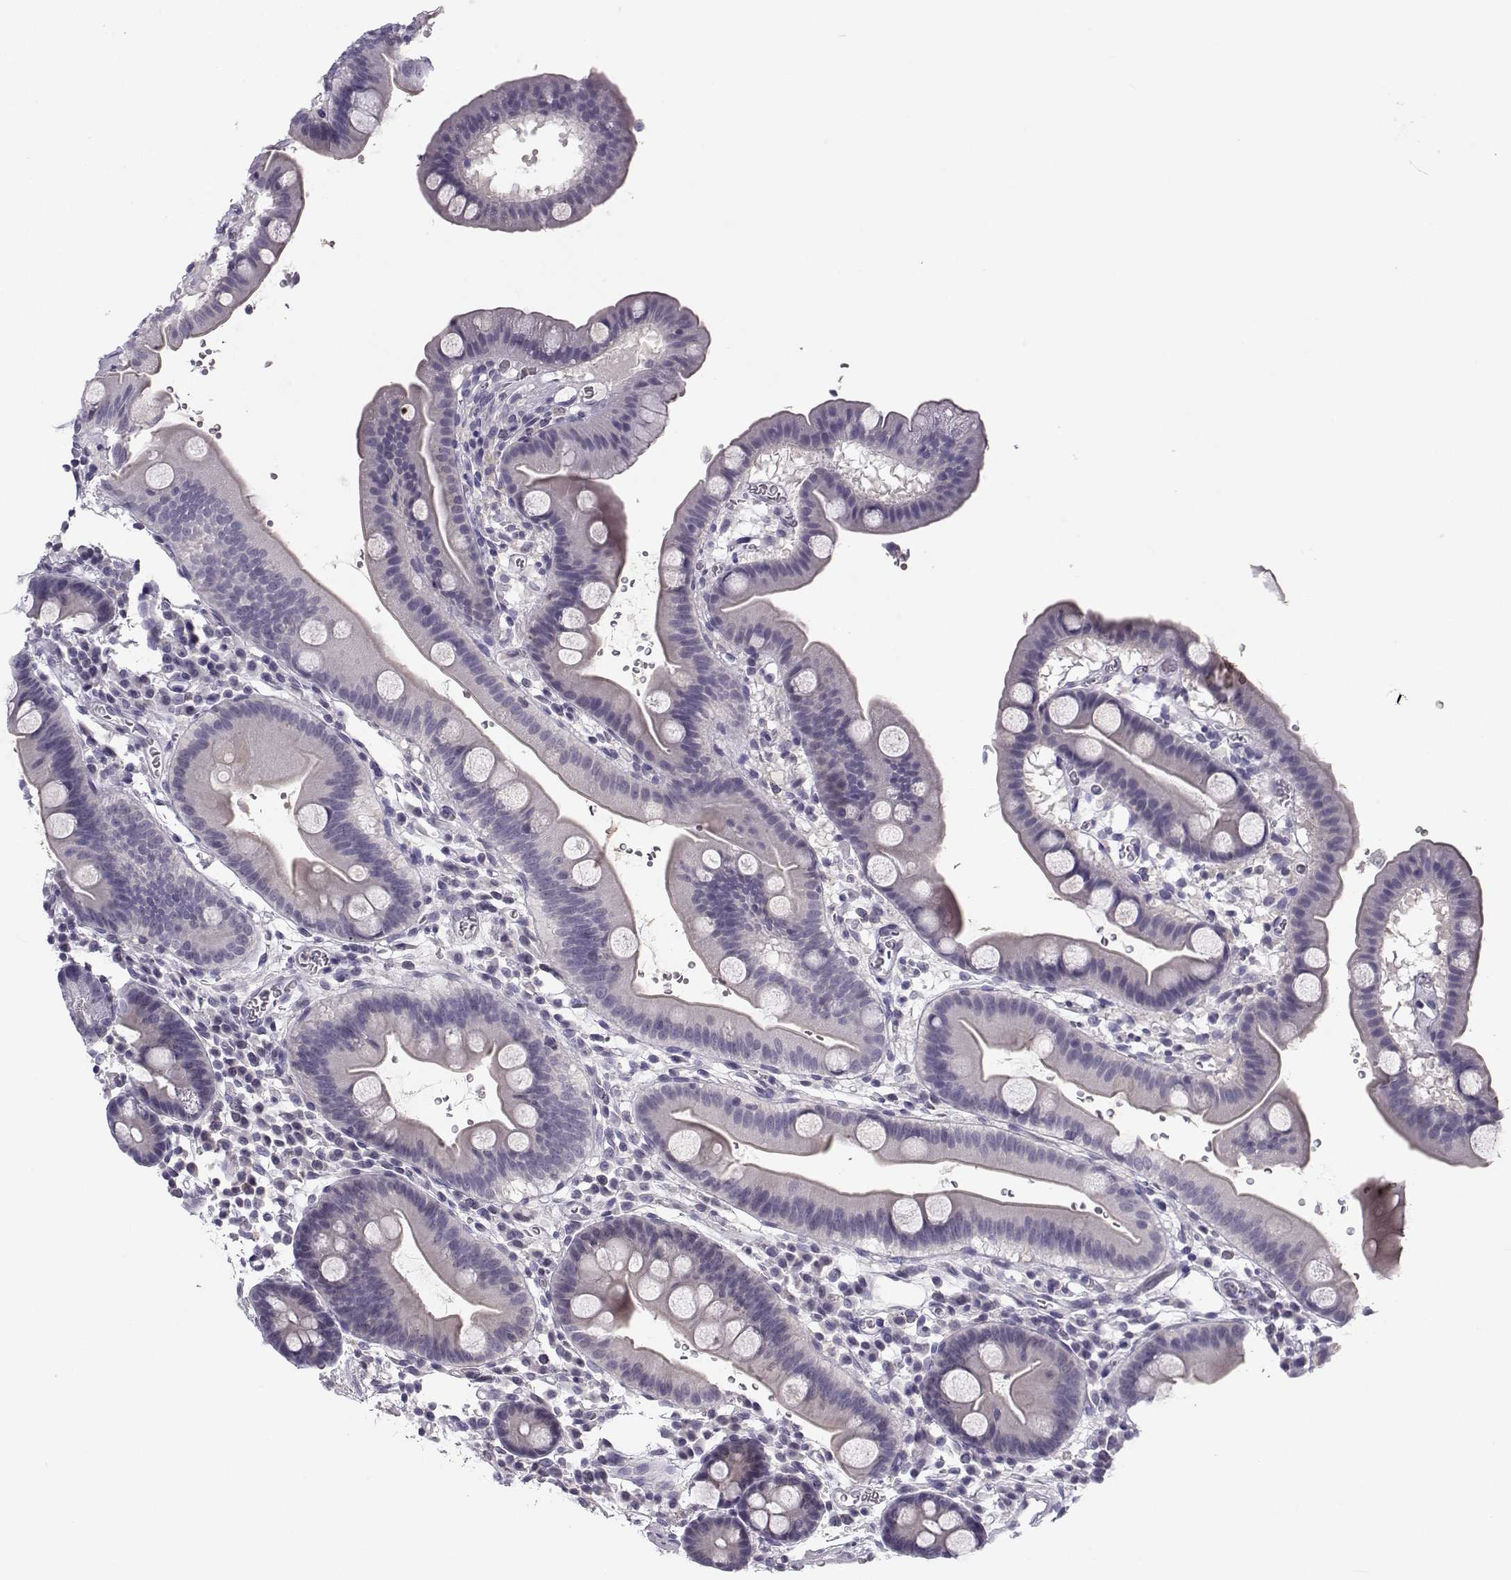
{"staining": {"intensity": "negative", "quantity": "none", "location": "none"}, "tissue": "duodenum", "cell_type": "Glandular cells", "image_type": "normal", "snomed": [{"axis": "morphology", "description": "Normal tissue, NOS"}, {"axis": "topography", "description": "Duodenum"}], "caption": "Image shows no protein expression in glandular cells of benign duodenum.", "gene": "MROH7", "patient": {"sex": "male", "age": 59}}